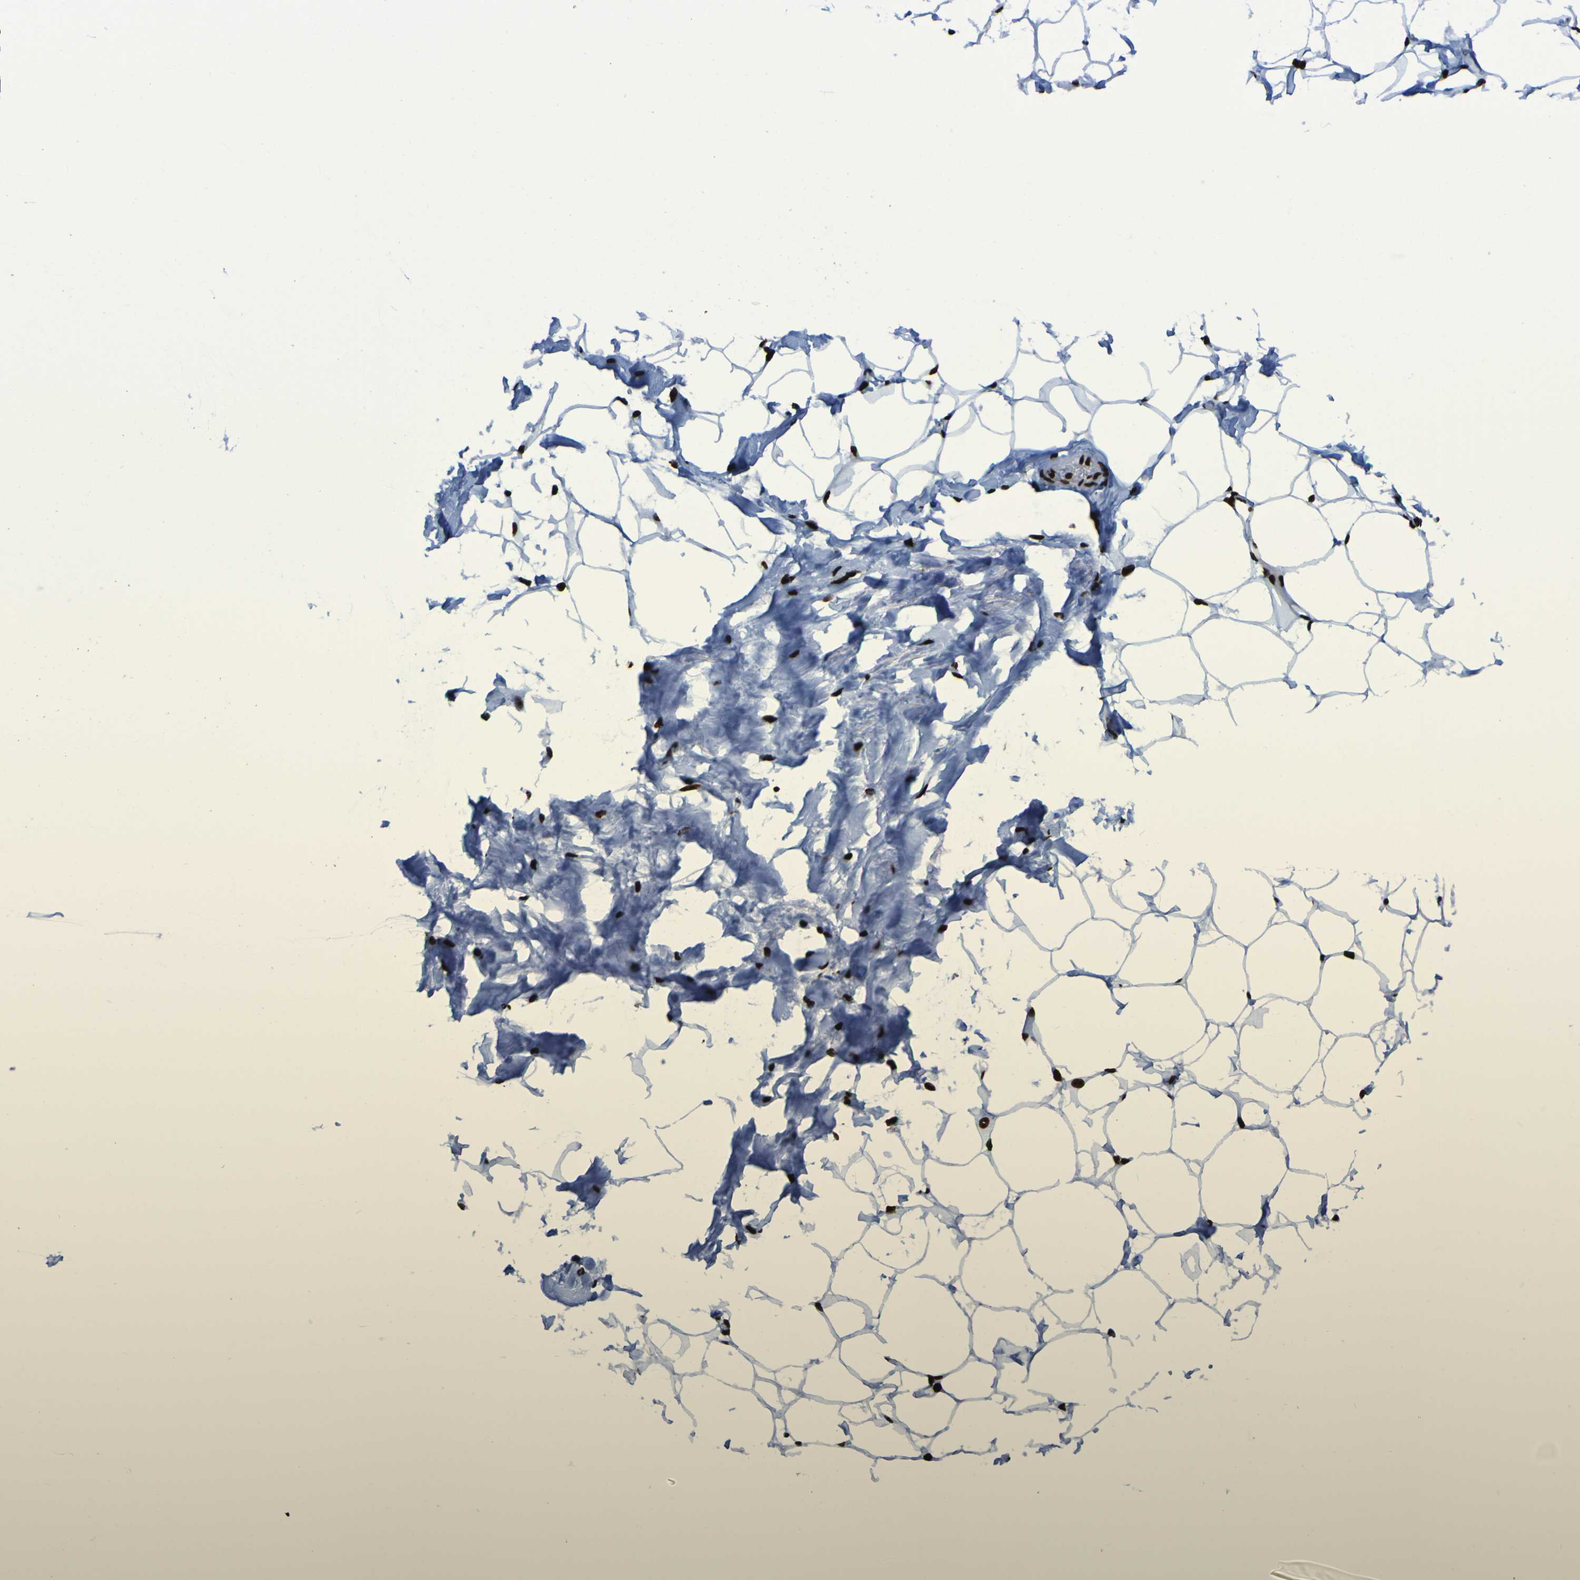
{"staining": {"intensity": "strong", "quantity": ">75%", "location": "nuclear"}, "tissue": "adipose tissue", "cell_type": "Adipocytes", "image_type": "normal", "snomed": [{"axis": "morphology", "description": "Normal tissue, NOS"}, {"axis": "topography", "description": "Breast"}, {"axis": "topography", "description": "Adipose tissue"}], "caption": "Protein expression analysis of unremarkable human adipose tissue reveals strong nuclear expression in about >75% of adipocytes.", "gene": "NPM1", "patient": {"sex": "female", "age": 25}}